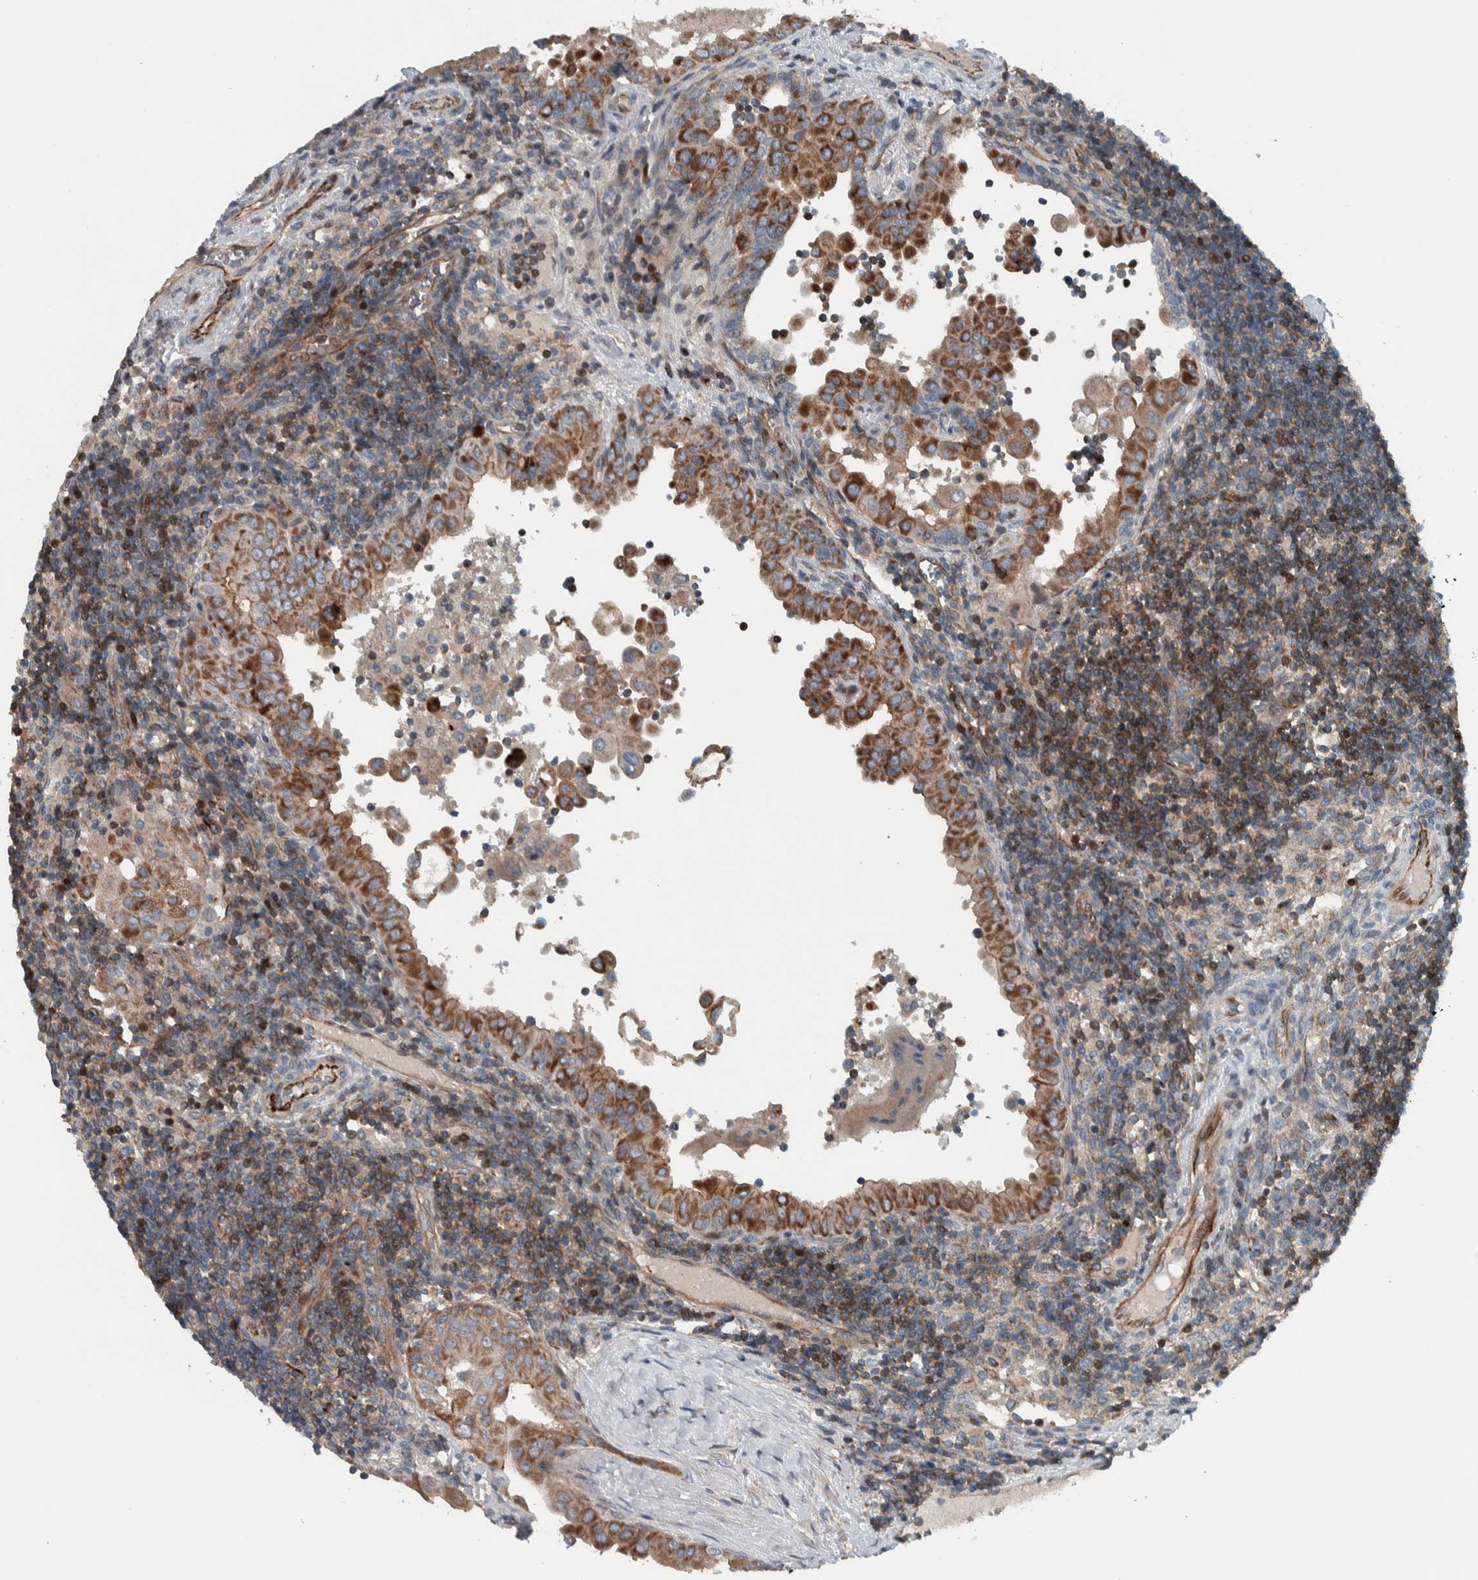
{"staining": {"intensity": "moderate", "quantity": ">75%", "location": "cytoplasmic/membranous"}, "tissue": "thyroid cancer", "cell_type": "Tumor cells", "image_type": "cancer", "snomed": [{"axis": "morphology", "description": "Papillary adenocarcinoma, NOS"}, {"axis": "topography", "description": "Thyroid gland"}], "caption": "Thyroid cancer (papillary adenocarcinoma) stained with a protein marker reveals moderate staining in tumor cells.", "gene": "BAIAP2L1", "patient": {"sex": "male", "age": 33}}